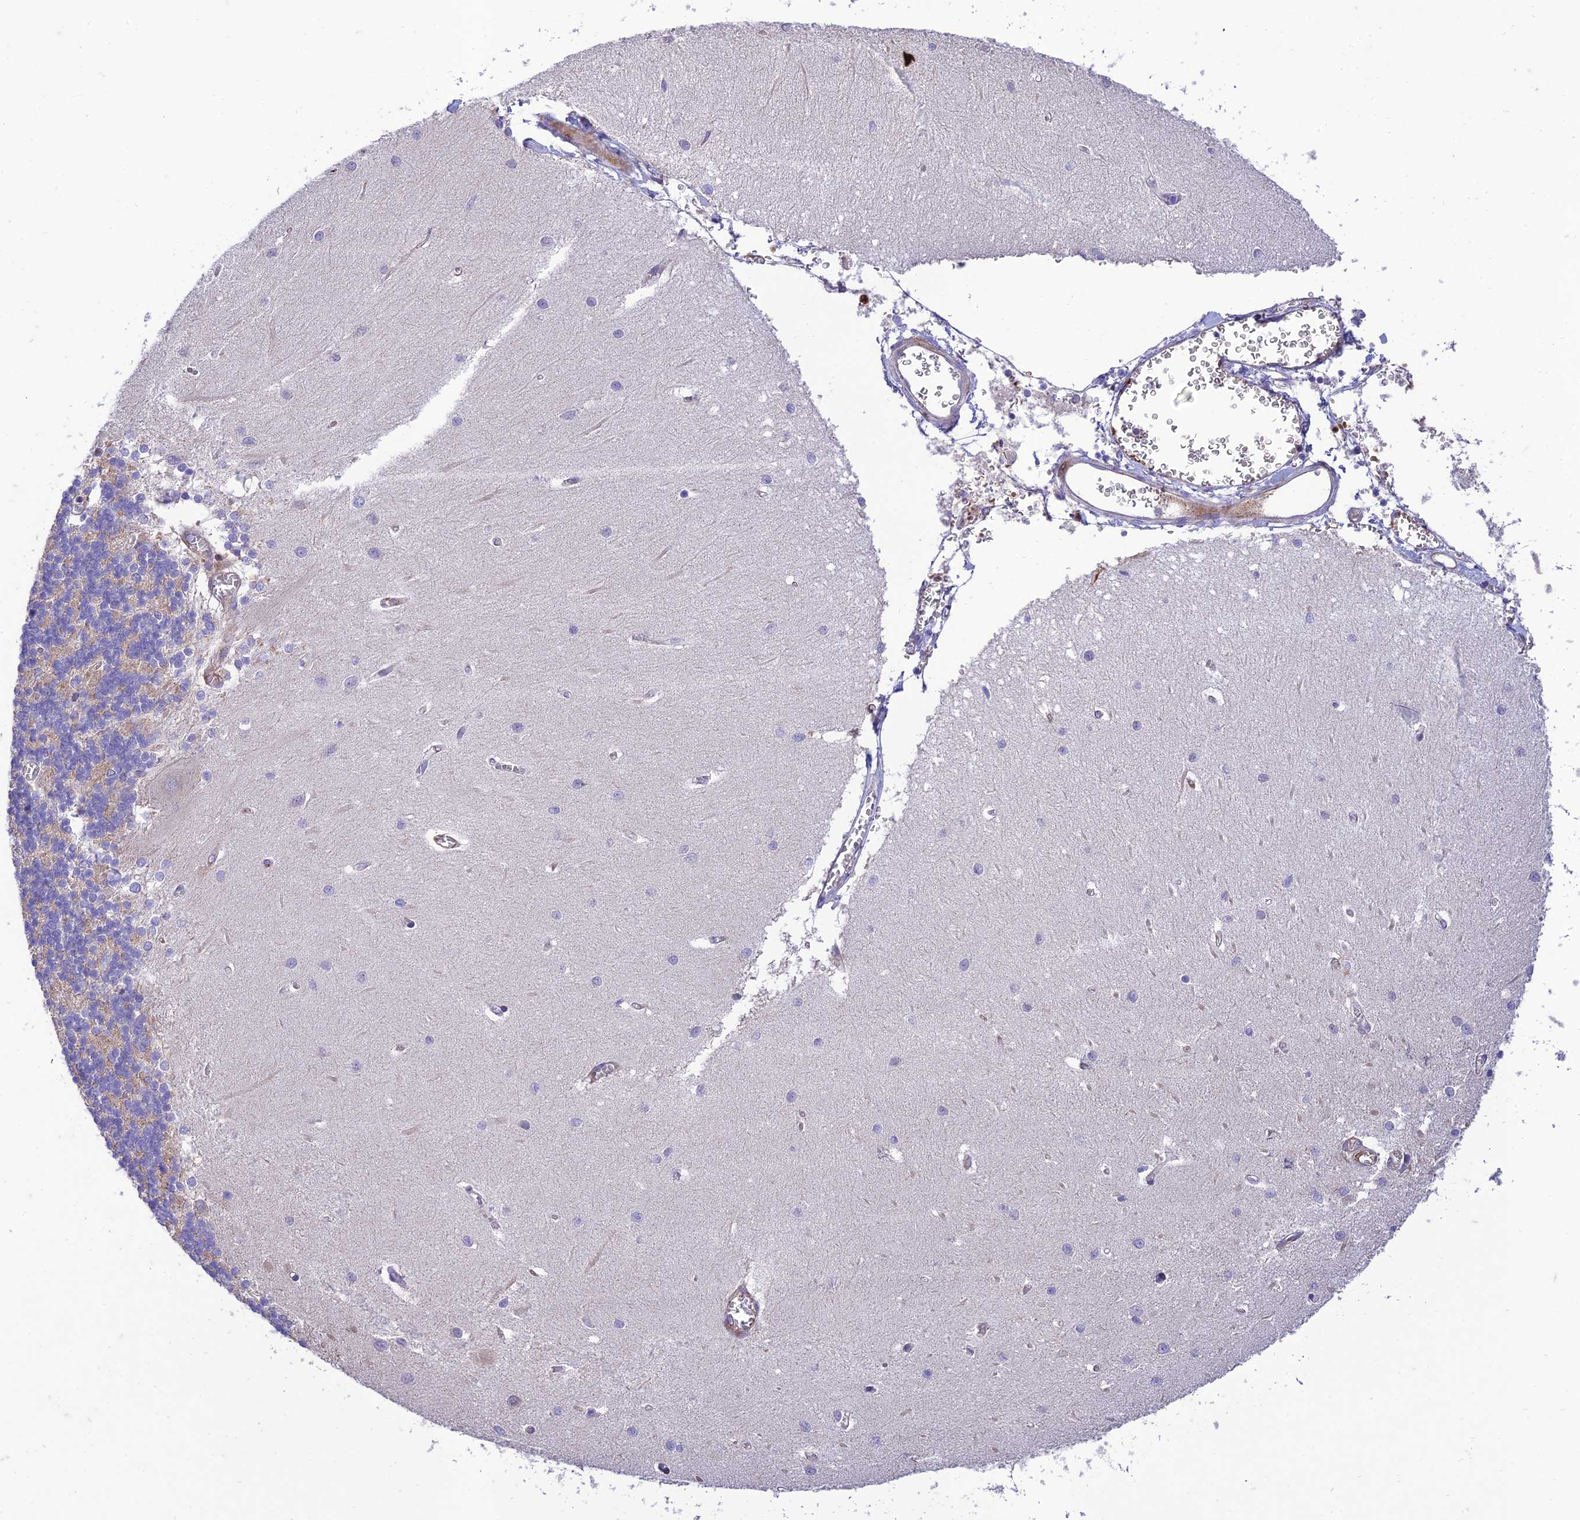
{"staining": {"intensity": "negative", "quantity": "none", "location": "none"}, "tissue": "cerebellum", "cell_type": "Cells in granular layer", "image_type": "normal", "snomed": [{"axis": "morphology", "description": "Normal tissue, NOS"}, {"axis": "topography", "description": "Cerebellum"}], "caption": "The histopathology image demonstrates no staining of cells in granular layer in normal cerebellum. Nuclei are stained in blue.", "gene": "SEL1L3", "patient": {"sex": "male", "age": 37}}